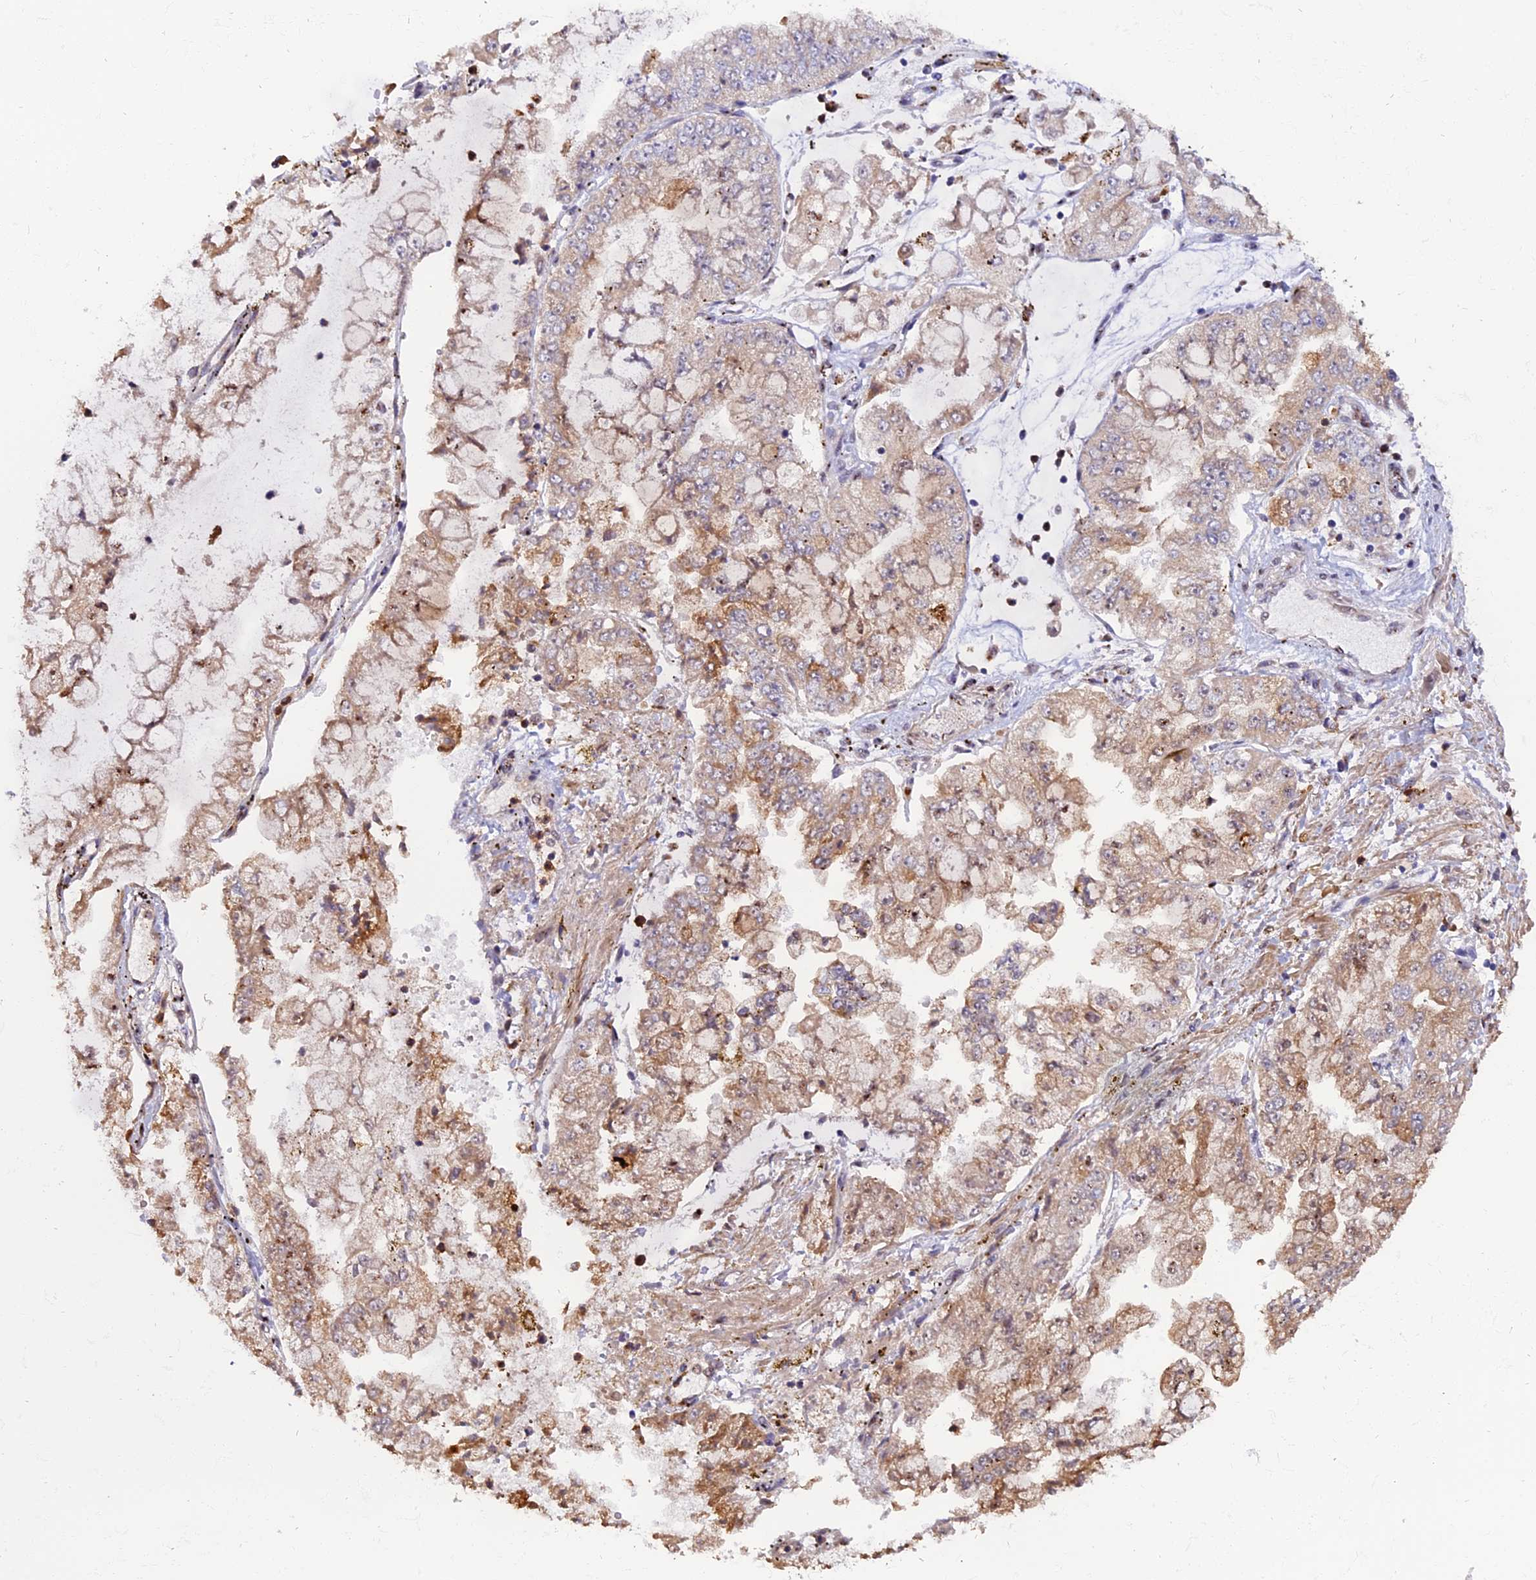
{"staining": {"intensity": "moderate", "quantity": "25%-75%", "location": "cytoplasmic/membranous"}, "tissue": "stomach cancer", "cell_type": "Tumor cells", "image_type": "cancer", "snomed": [{"axis": "morphology", "description": "Adenocarcinoma, NOS"}, {"axis": "topography", "description": "Stomach"}], "caption": "An IHC micrograph of neoplastic tissue is shown. Protein staining in brown highlights moderate cytoplasmic/membranous positivity in adenocarcinoma (stomach) within tumor cells. The protein of interest is stained brown, and the nuclei are stained in blue (DAB (3,3'-diaminobenzidine) IHC with brightfield microscopy, high magnification).", "gene": "FAM118B", "patient": {"sex": "male", "age": 76}}